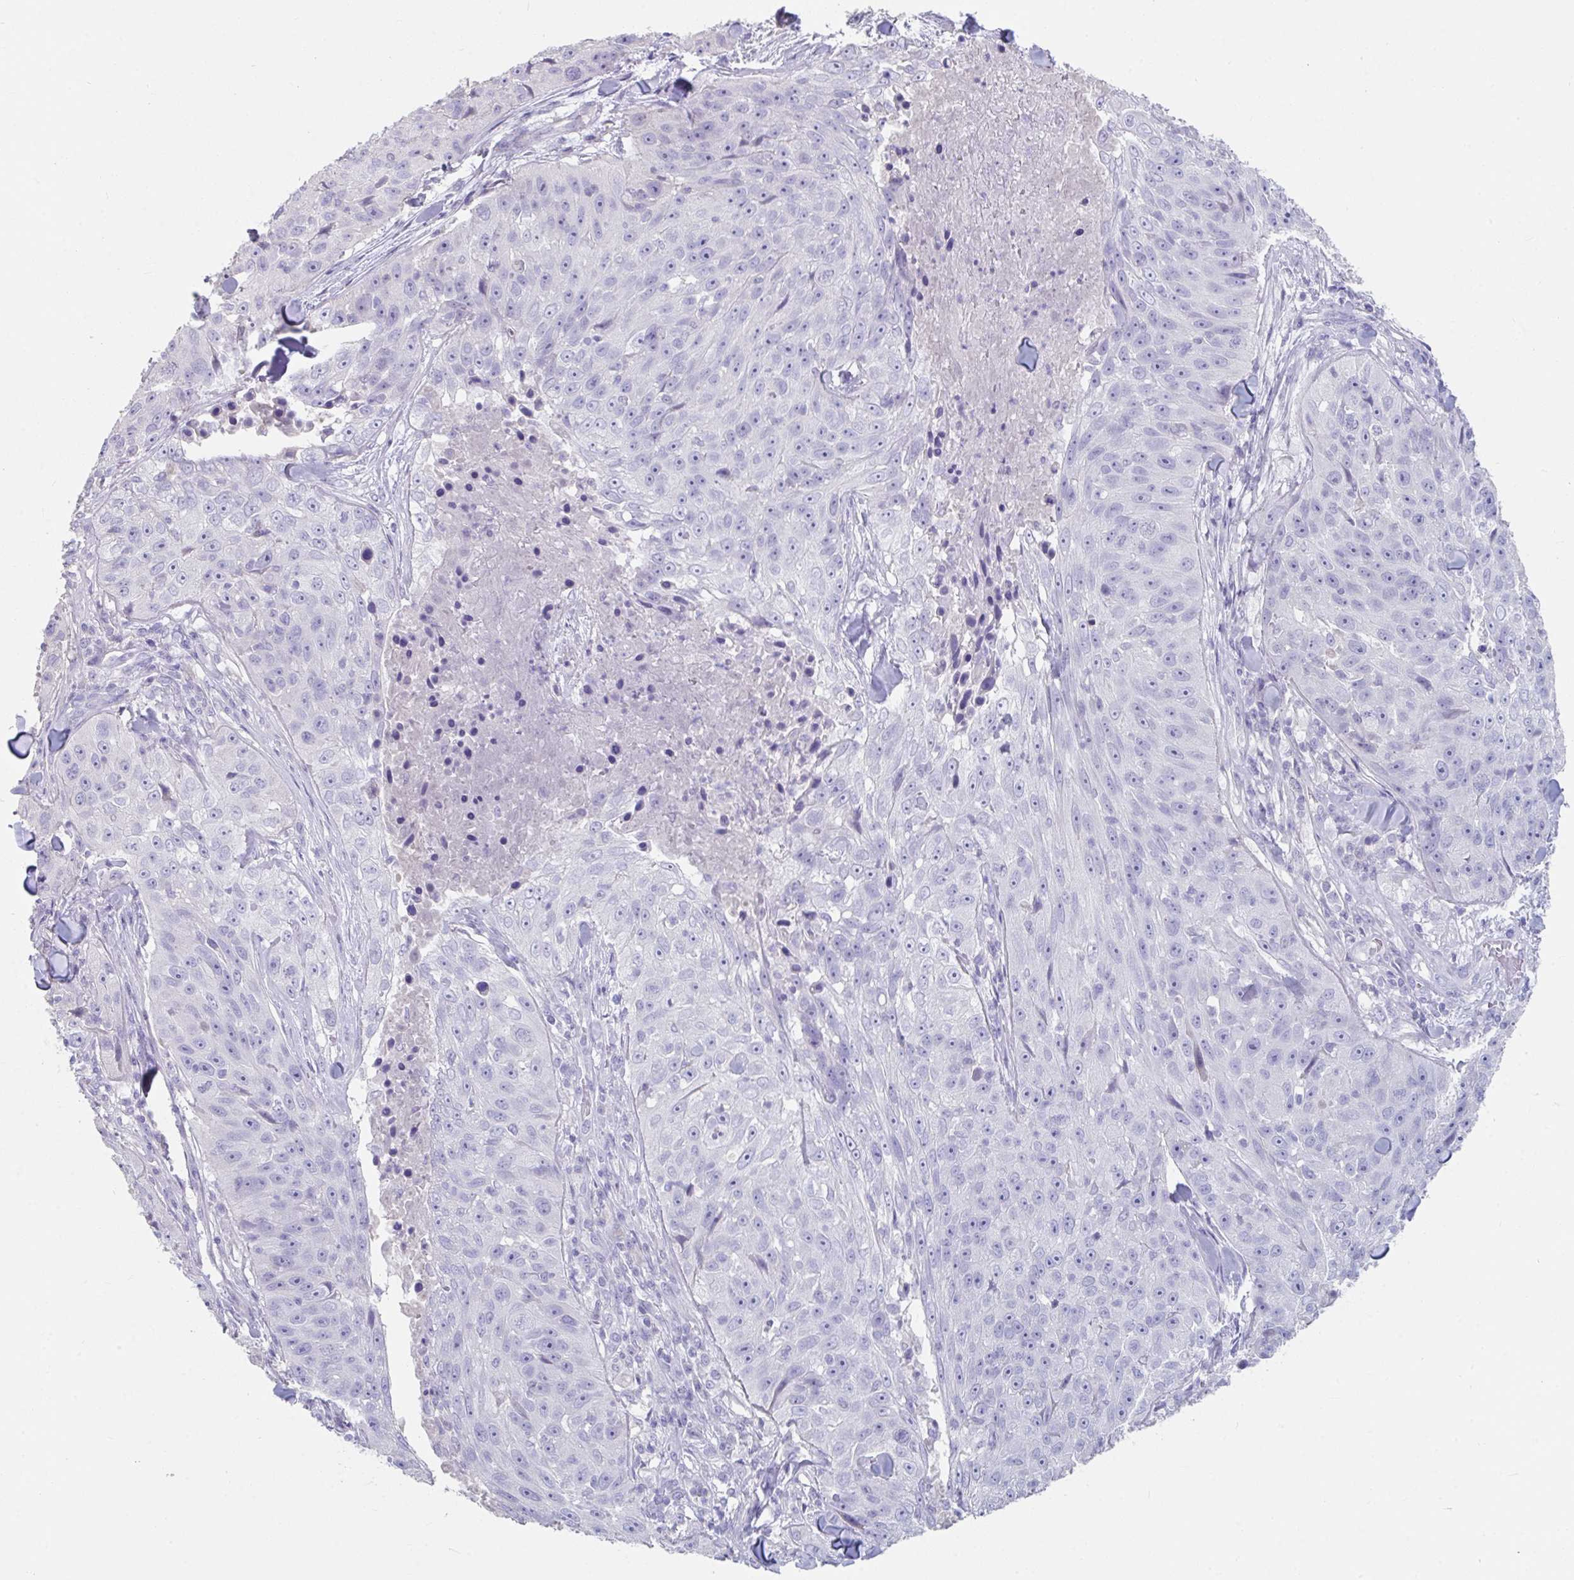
{"staining": {"intensity": "negative", "quantity": "none", "location": "none"}, "tissue": "skin cancer", "cell_type": "Tumor cells", "image_type": "cancer", "snomed": [{"axis": "morphology", "description": "Squamous cell carcinoma, NOS"}, {"axis": "topography", "description": "Skin"}], "caption": "A histopathology image of human skin cancer is negative for staining in tumor cells. (Brightfield microscopy of DAB immunohistochemistry at high magnification).", "gene": "SLC44A4", "patient": {"sex": "female", "age": 87}}